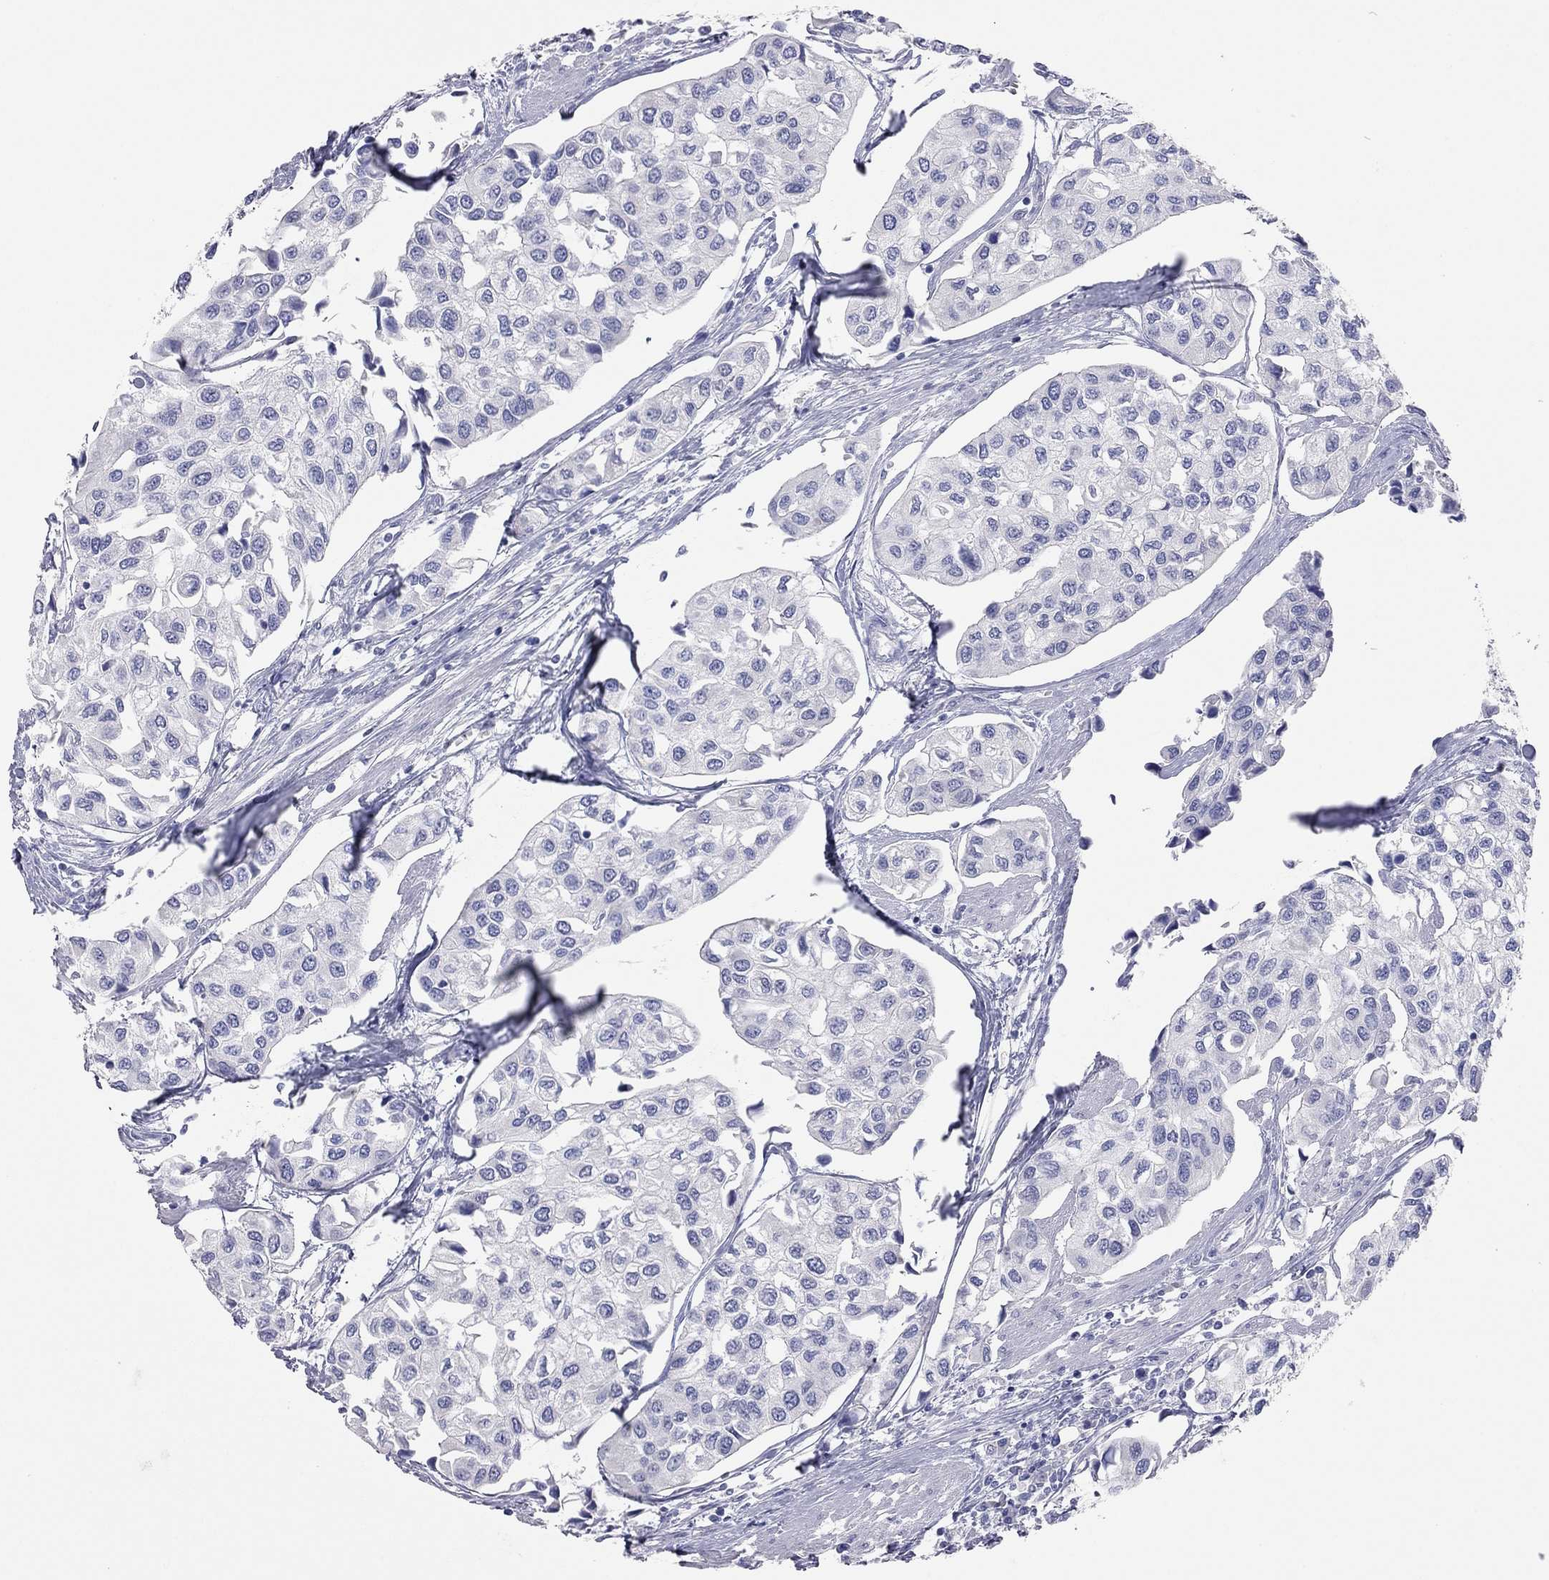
{"staining": {"intensity": "negative", "quantity": "none", "location": "none"}, "tissue": "urothelial cancer", "cell_type": "Tumor cells", "image_type": "cancer", "snomed": [{"axis": "morphology", "description": "Urothelial carcinoma, High grade"}, {"axis": "topography", "description": "Urinary bladder"}], "caption": "Tumor cells are negative for brown protein staining in urothelial carcinoma (high-grade).", "gene": "KCNB1", "patient": {"sex": "male", "age": 73}}